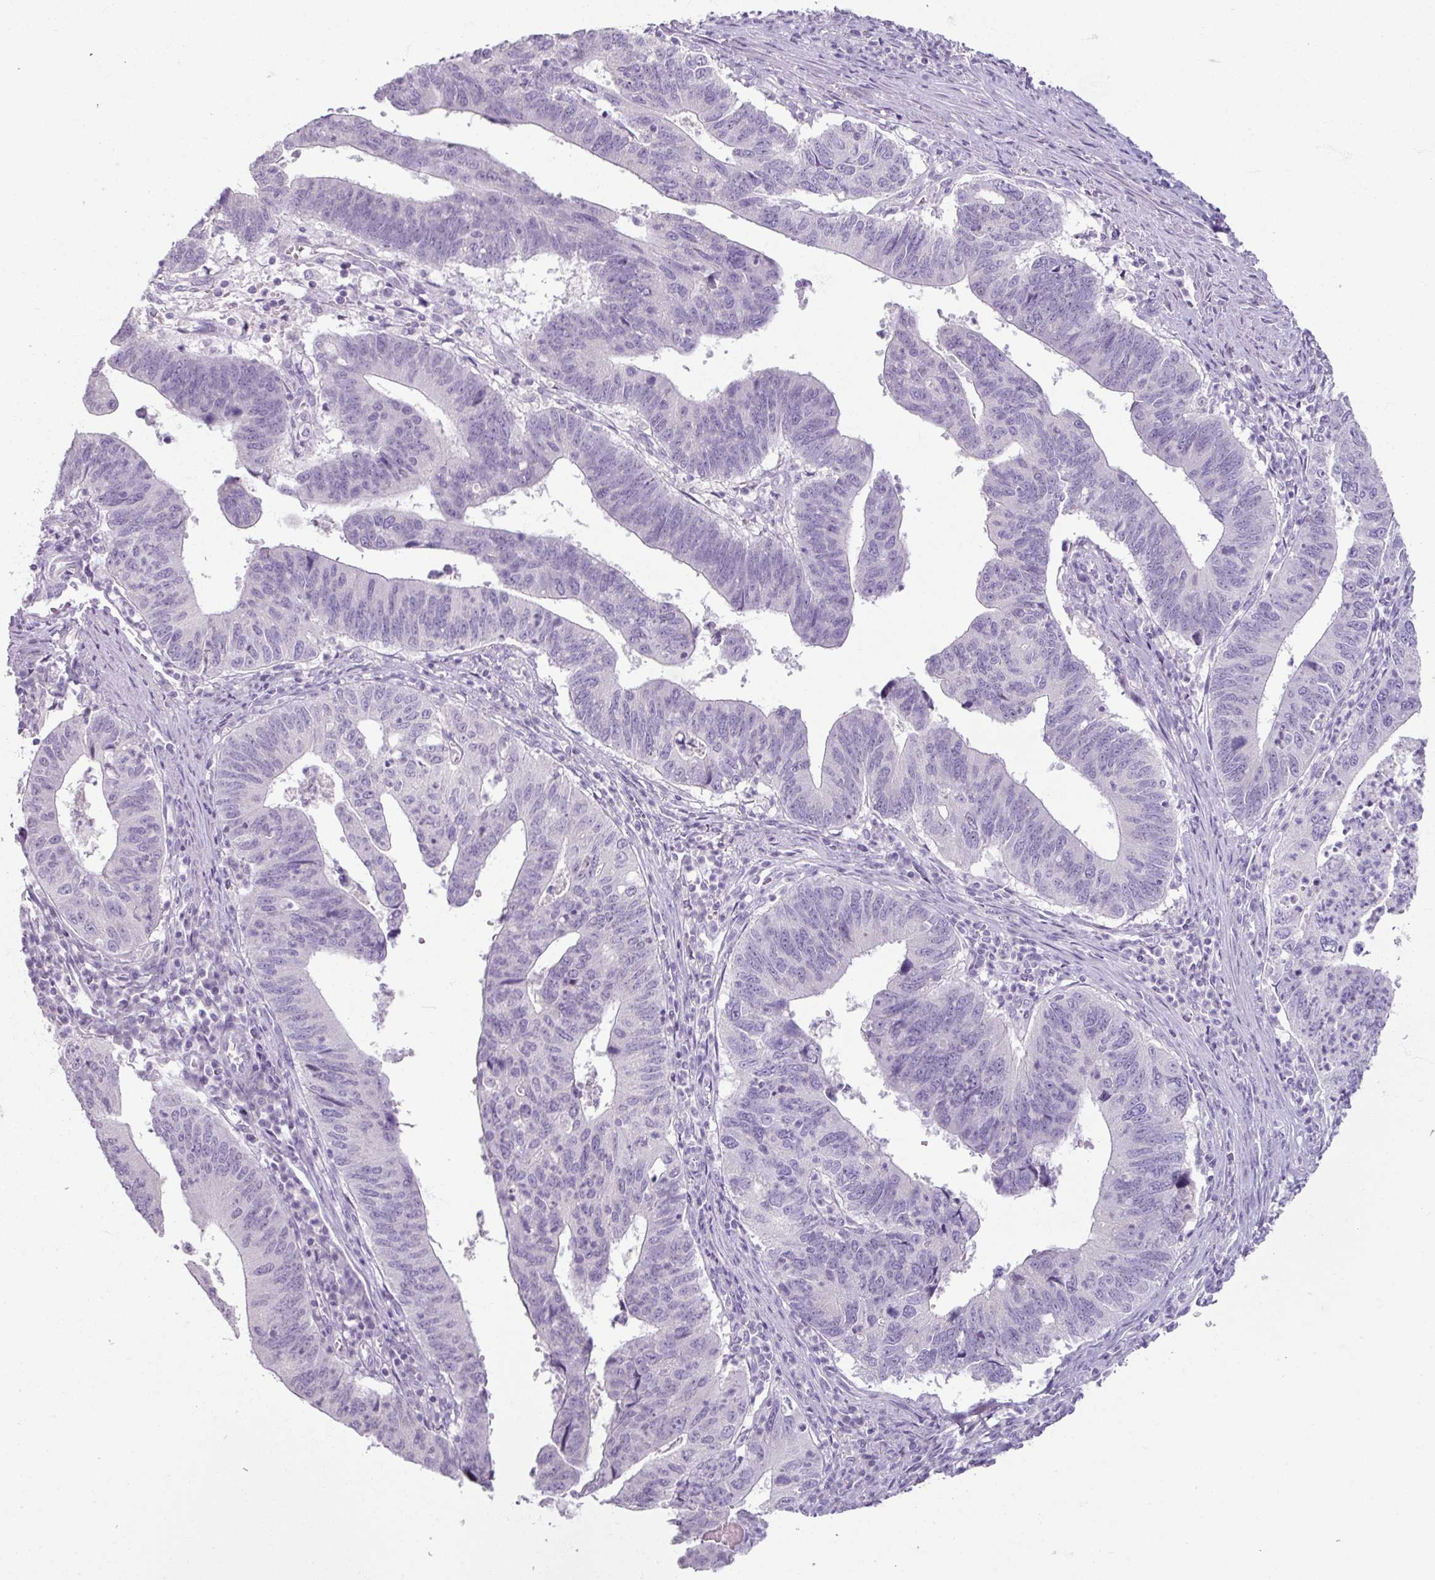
{"staining": {"intensity": "negative", "quantity": "none", "location": "none"}, "tissue": "stomach cancer", "cell_type": "Tumor cells", "image_type": "cancer", "snomed": [{"axis": "morphology", "description": "Adenocarcinoma, NOS"}, {"axis": "topography", "description": "Stomach"}], "caption": "Tumor cells are negative for brown protein staining in stomach adenocarcinoma.", "gene": "SLC27A5", "patient": {"sex": "male", "age": 59}}